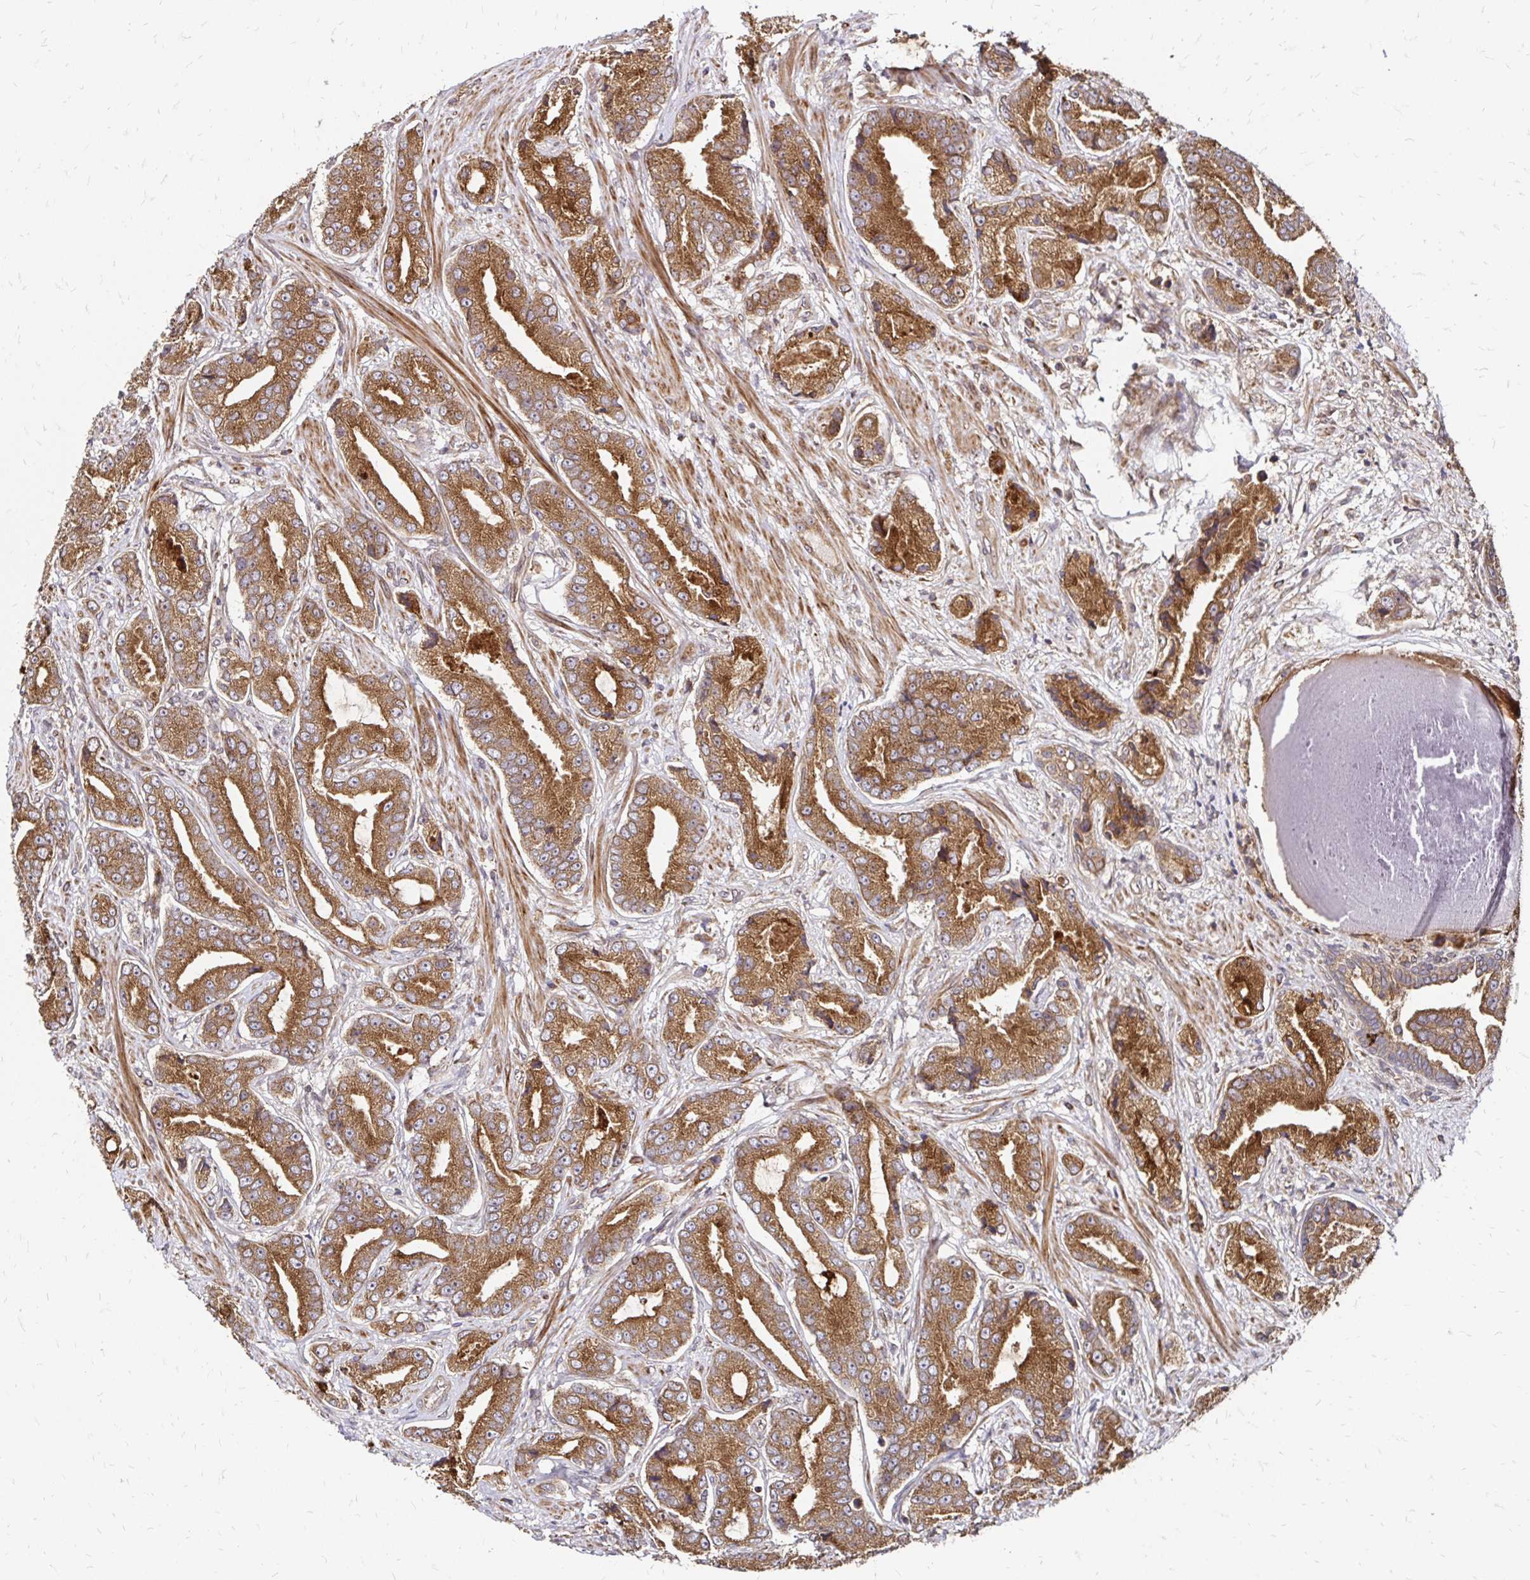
{"staining": {"intensity": "moderate", "quantity": ">75%", "location": "cytoplasmic/membranous"}, "tissue": "prostate cancer", "cell_type": "Tumor cells", "image_type": "cancer", "snomed": [{"axis": "morphology", "description": "Adenocarcinoma, High grade"}, {"axis": "topography", "description": "Prostate and seminal vesicle, NOS"}], "caption": "Tumor cells exhibit medium levels of moderate cytoplasmic/membranous expression in about >75% of cells in human adenocarcinoma (high-grade) (prostate). The staining was performed using DAB (3,3'-diaminobenzidine), with brown indicating positive protein expression. Nuclei are stained blue with hematoxylin.", "gene": "ZW10", "patient": {"sex": "male", "age": 61}}